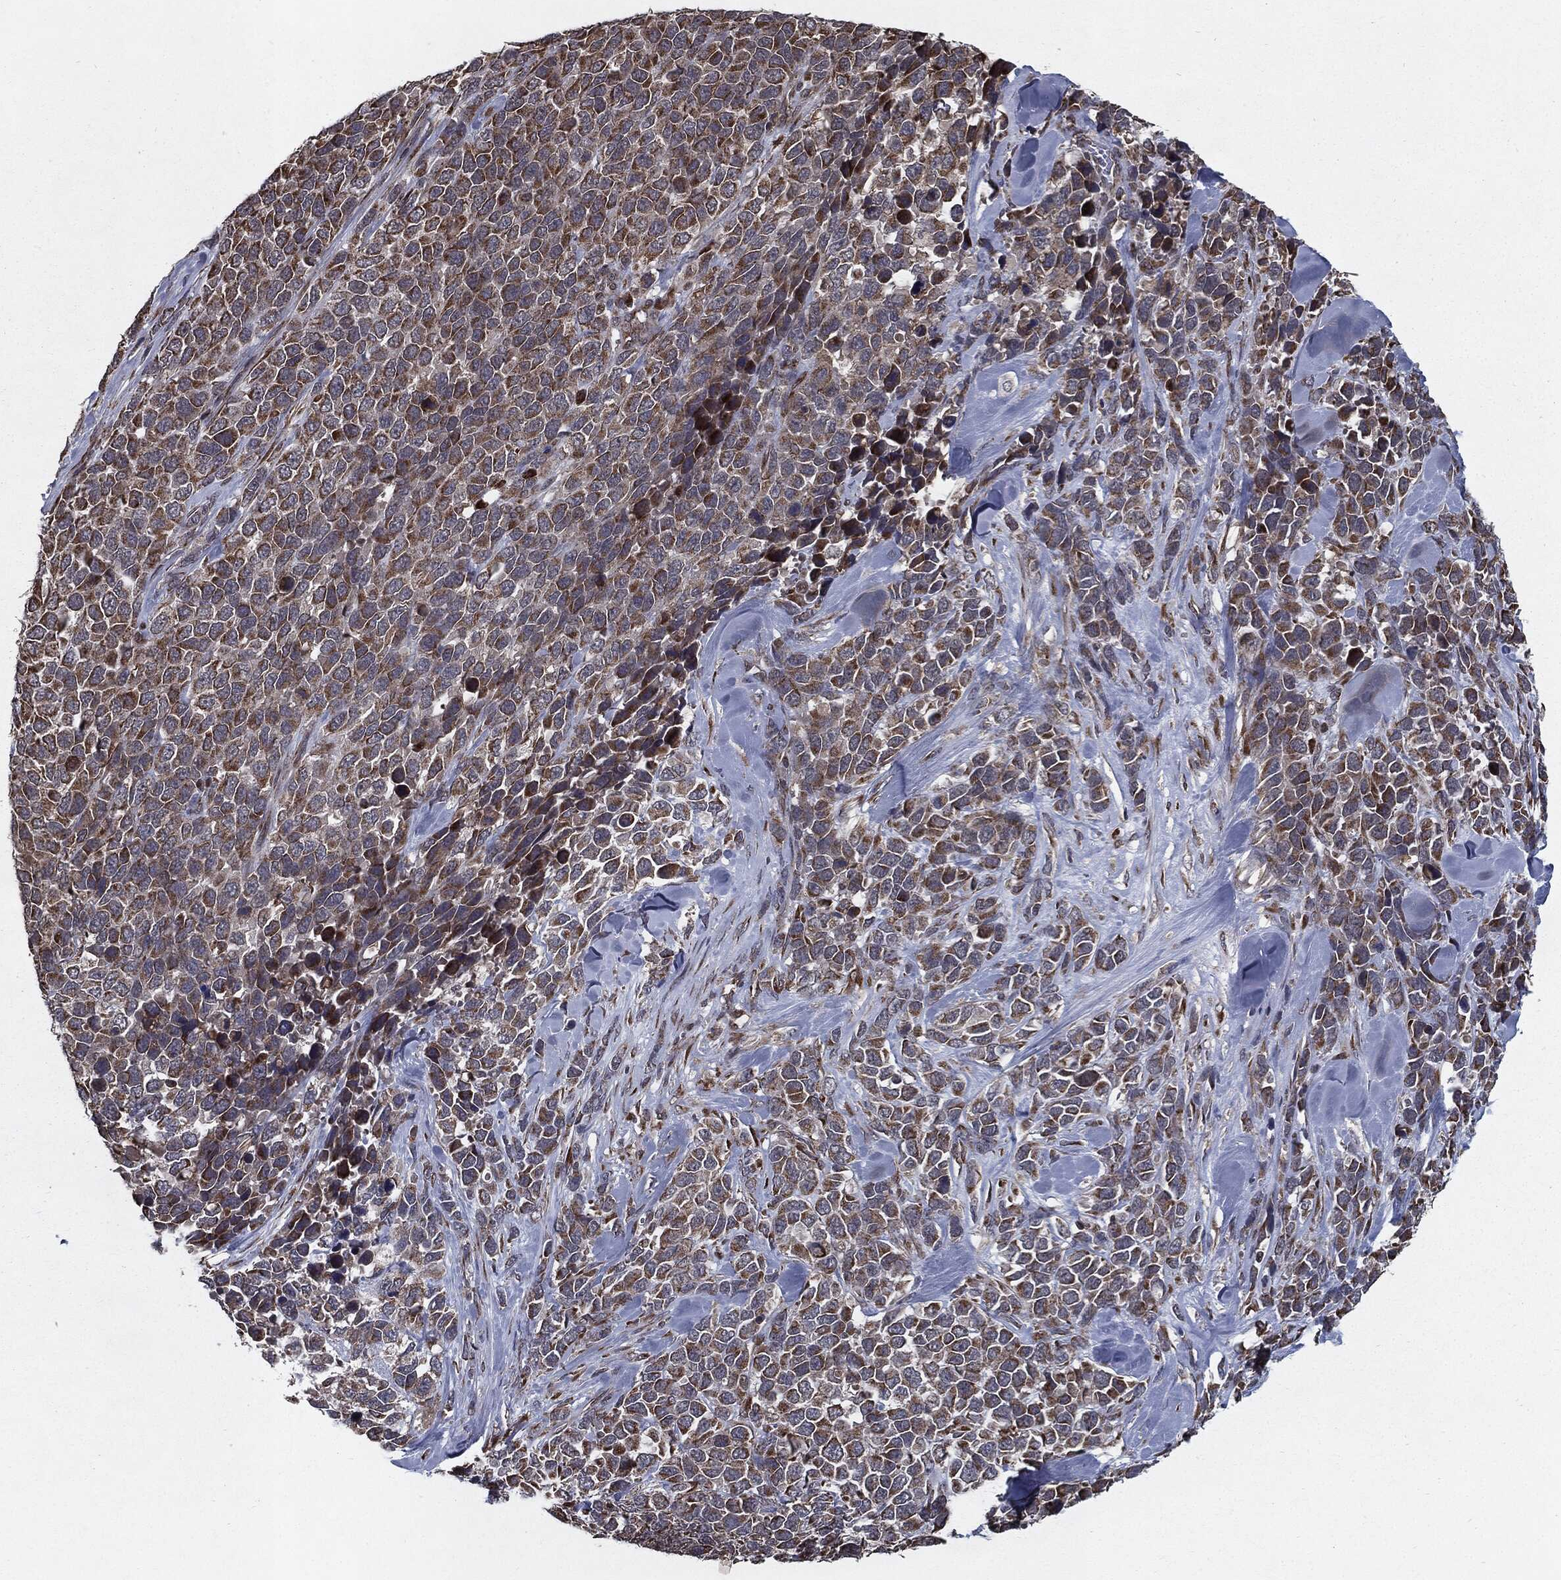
{"staining": {"intensity": "moderate", "quantity": "25%-75%", "location": "cytoplasmic/membranous"}, "tissue": "melanoma", "cell_type": "Tumor cells", "image_type": "cancer", "snomed": [{"axis": "morphology", "description": "Malignant melanoma, Metastatic site"}, {"axis": "topography", "description": "Skin"}], "caption": "Malignant melanoma (metastatic site) tissue displays moderate cytoplasmic/membranous expression in about 25%-75% of tumor cells (Stains: DAB (3,3'-diaminobenzidine) in brown, nuclei in blue, Microscopy: brightfield microscopy at high magnification).", "gene": "HDAC5", "patient": {"sex": "male", "age": 84}}